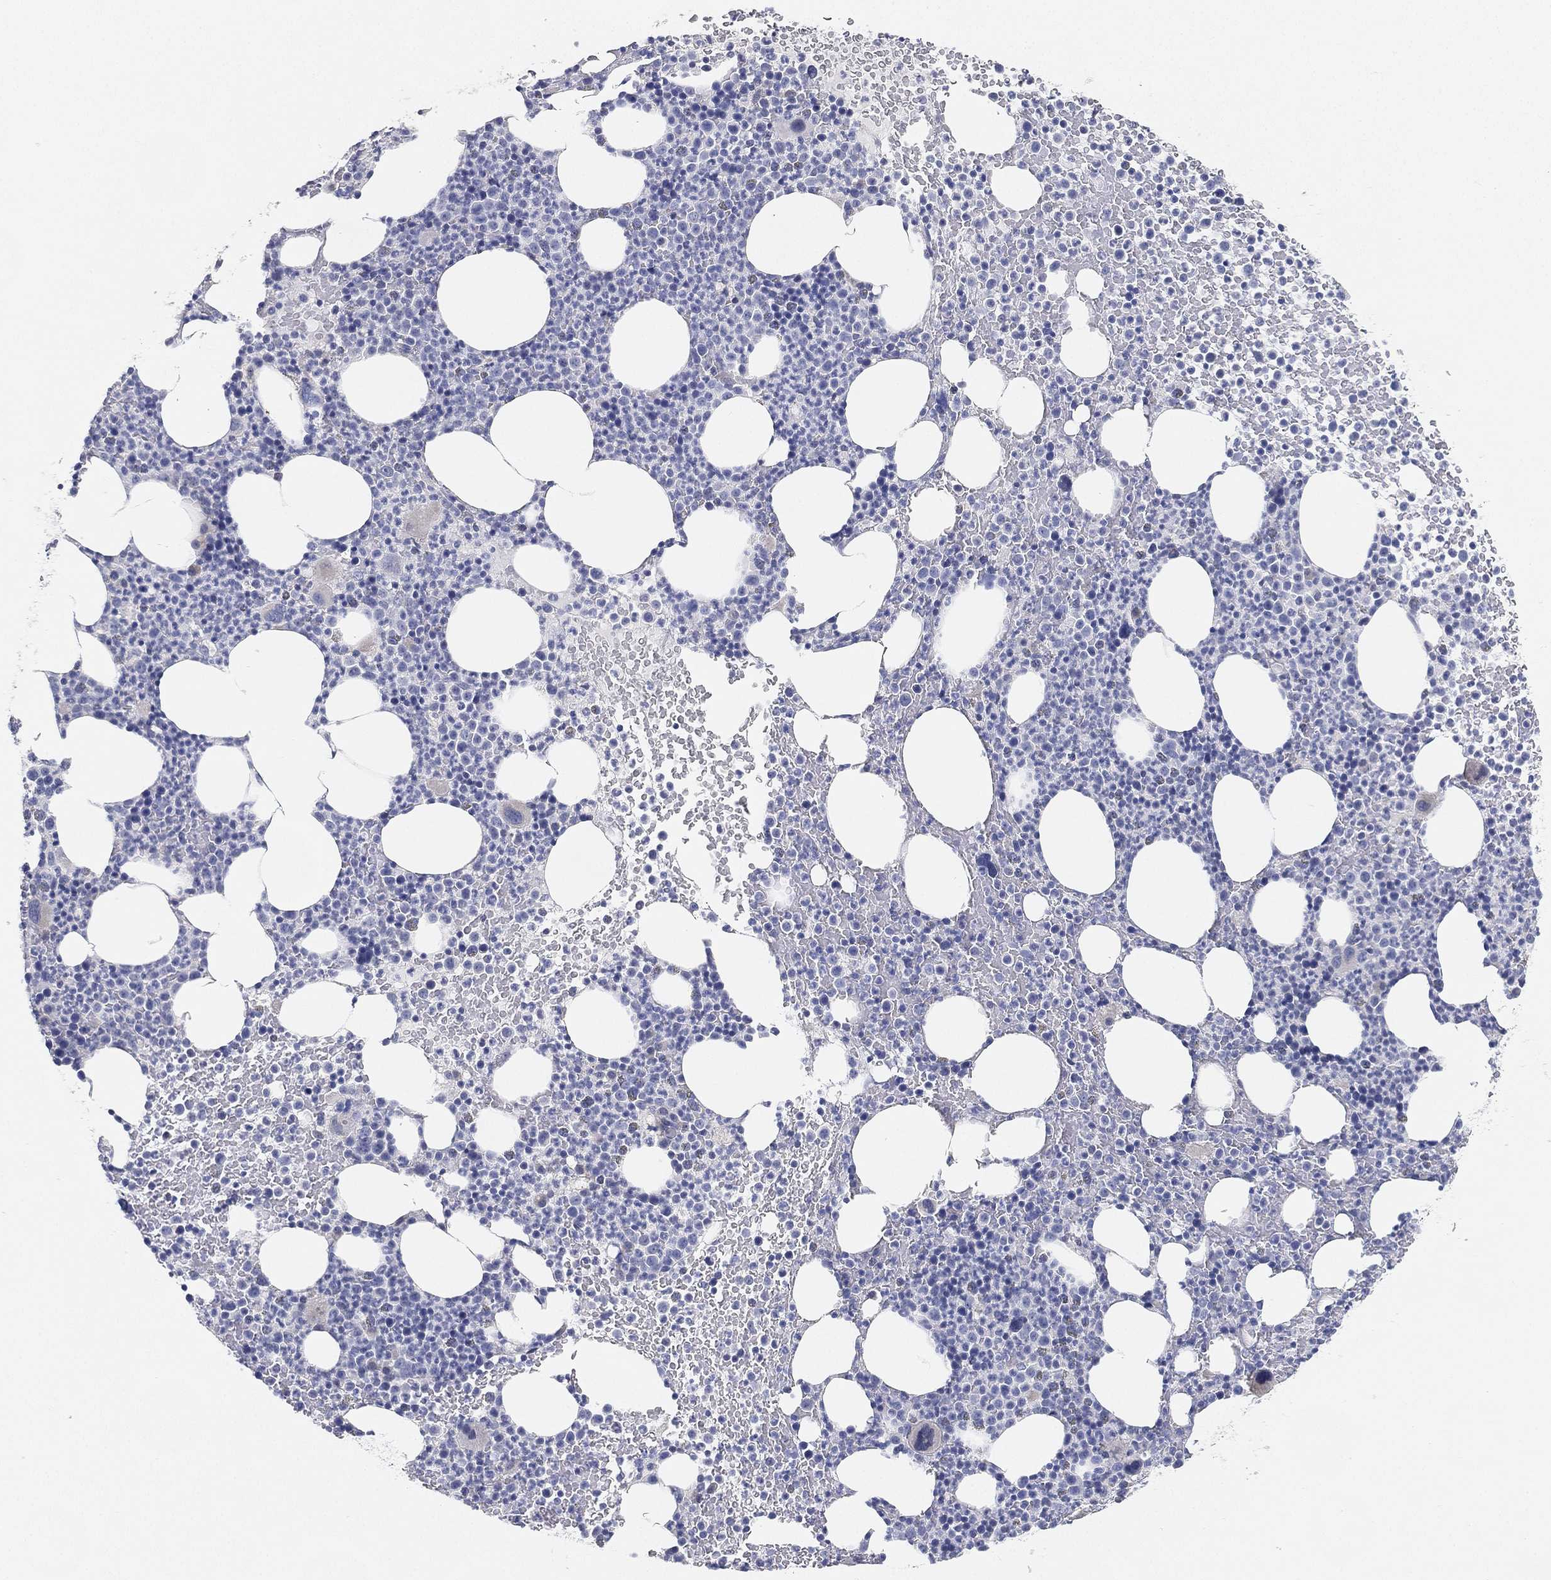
{"staining": {"intensity": "negative", "quantity": "none", "location": "none"}, "tissue": "bone marrow", "cell_type": "Hematopoietic cells", "image_type": "normal", "snomed": [{"axis": "morphology", "description": "Normal tissue, NOS"}, {"axis": "topography", "description": "Bone marrow"}], "caption": "Hematopoietic cells are negative for protein expression in normal human bone marrow. The staining was performed using DAB to visualize the protein expression in brown, while the nuclei were stained in blue with hematoxylin (Magnification: 20x).", "gene": "GPR61", "patient": {"sex": "male", "age": 83}}